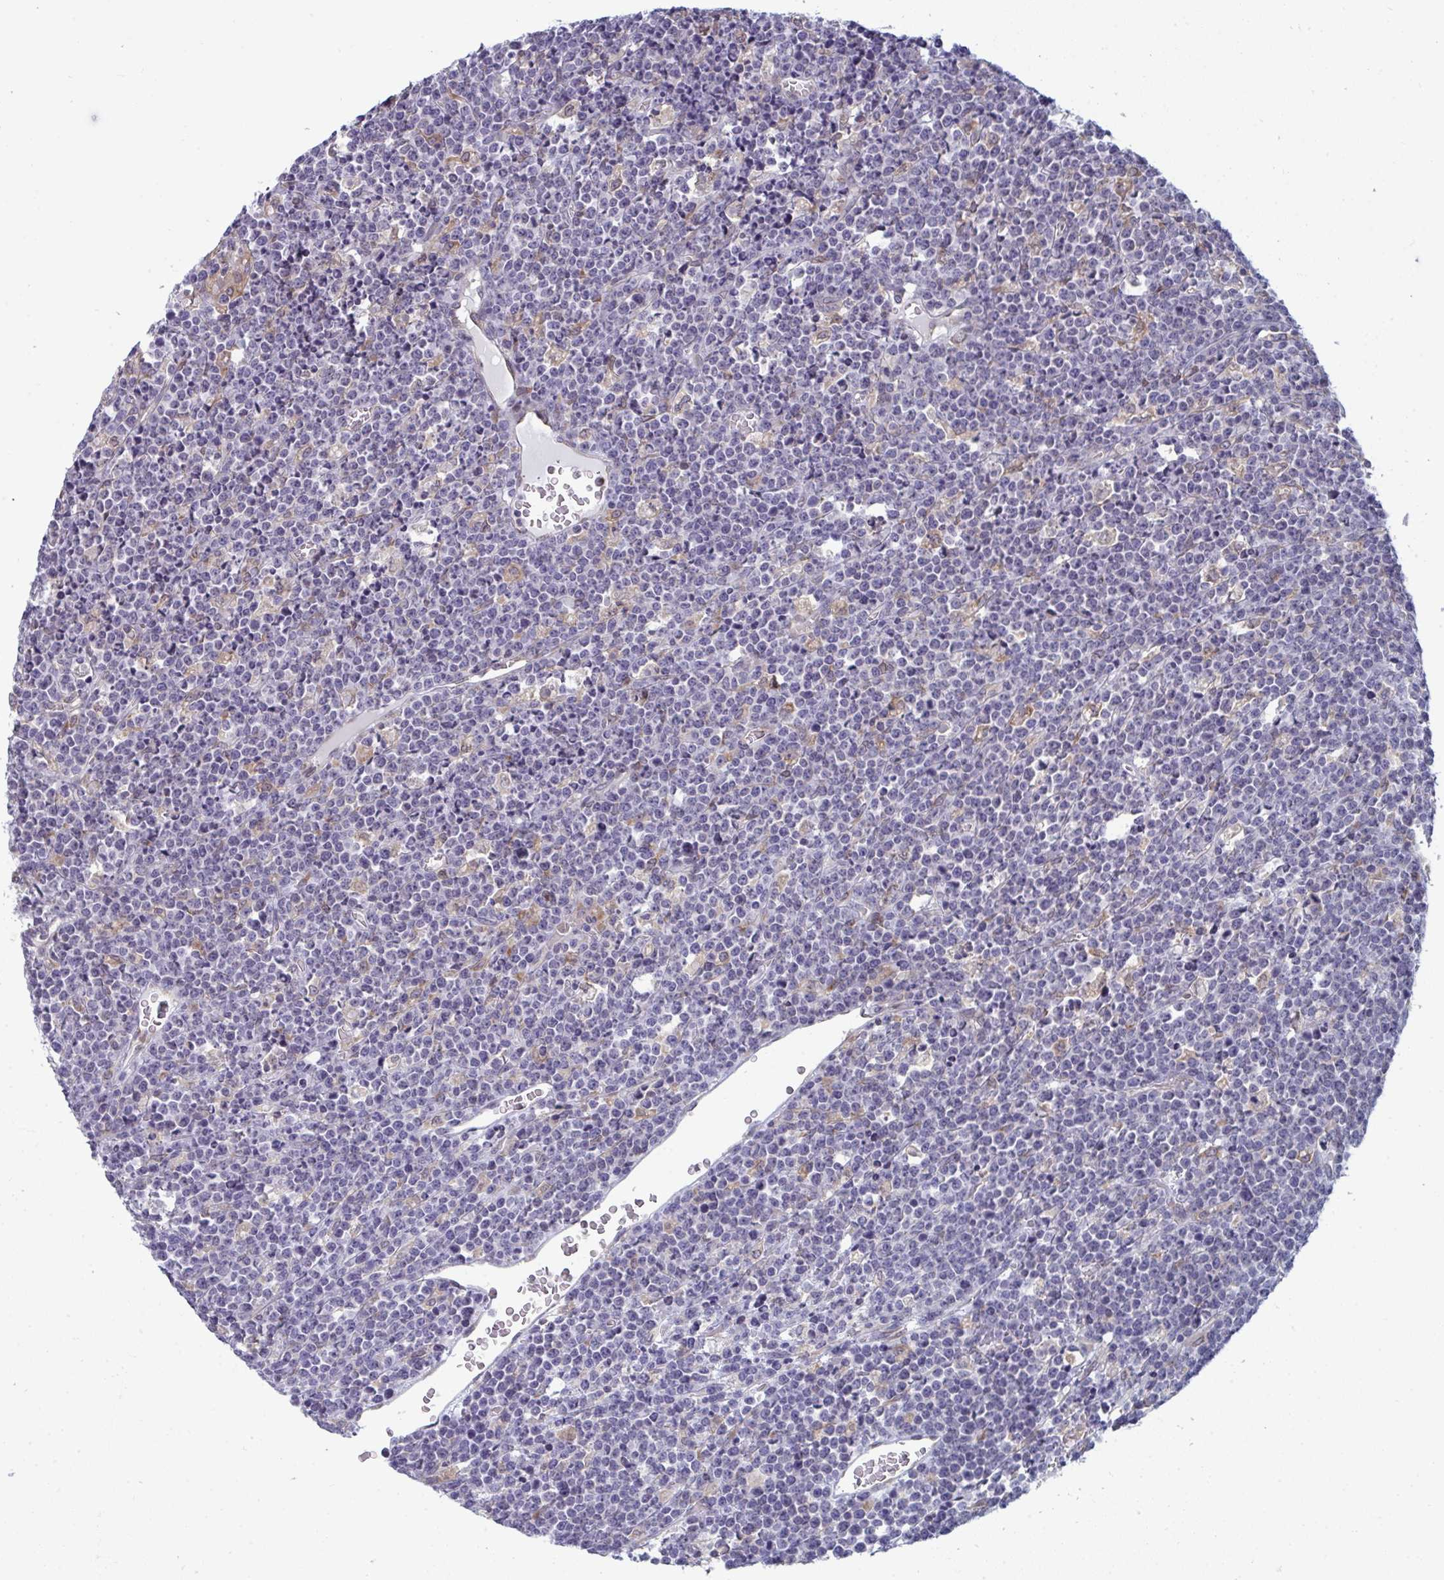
{"staining": {"intensity": "negative", "quantity": "none", "location": "none"}, "tissue": "lymphoma", "cell_type": "Tumor cells", "image_type": "cancer", "snomed": [{"axis": "morphology", "description": "Malignant lymphoma, non-Hodgkin's type, High grade"}, {"axis": "topography", "description": "Ovary"}], "caption": "A high-resolution photomicrograph shows immunohistochemistry (IHC) staining of lymphoma, which demonstrates no significant staining in tumor cells. The staining is performed using DAB (3,3'-diaminobenzidine) brown chromogen with nuclei counter-stained in using hematoxylin.", "gene": "LYSMD4", "patient": {"sex": "female", "age": 56}}